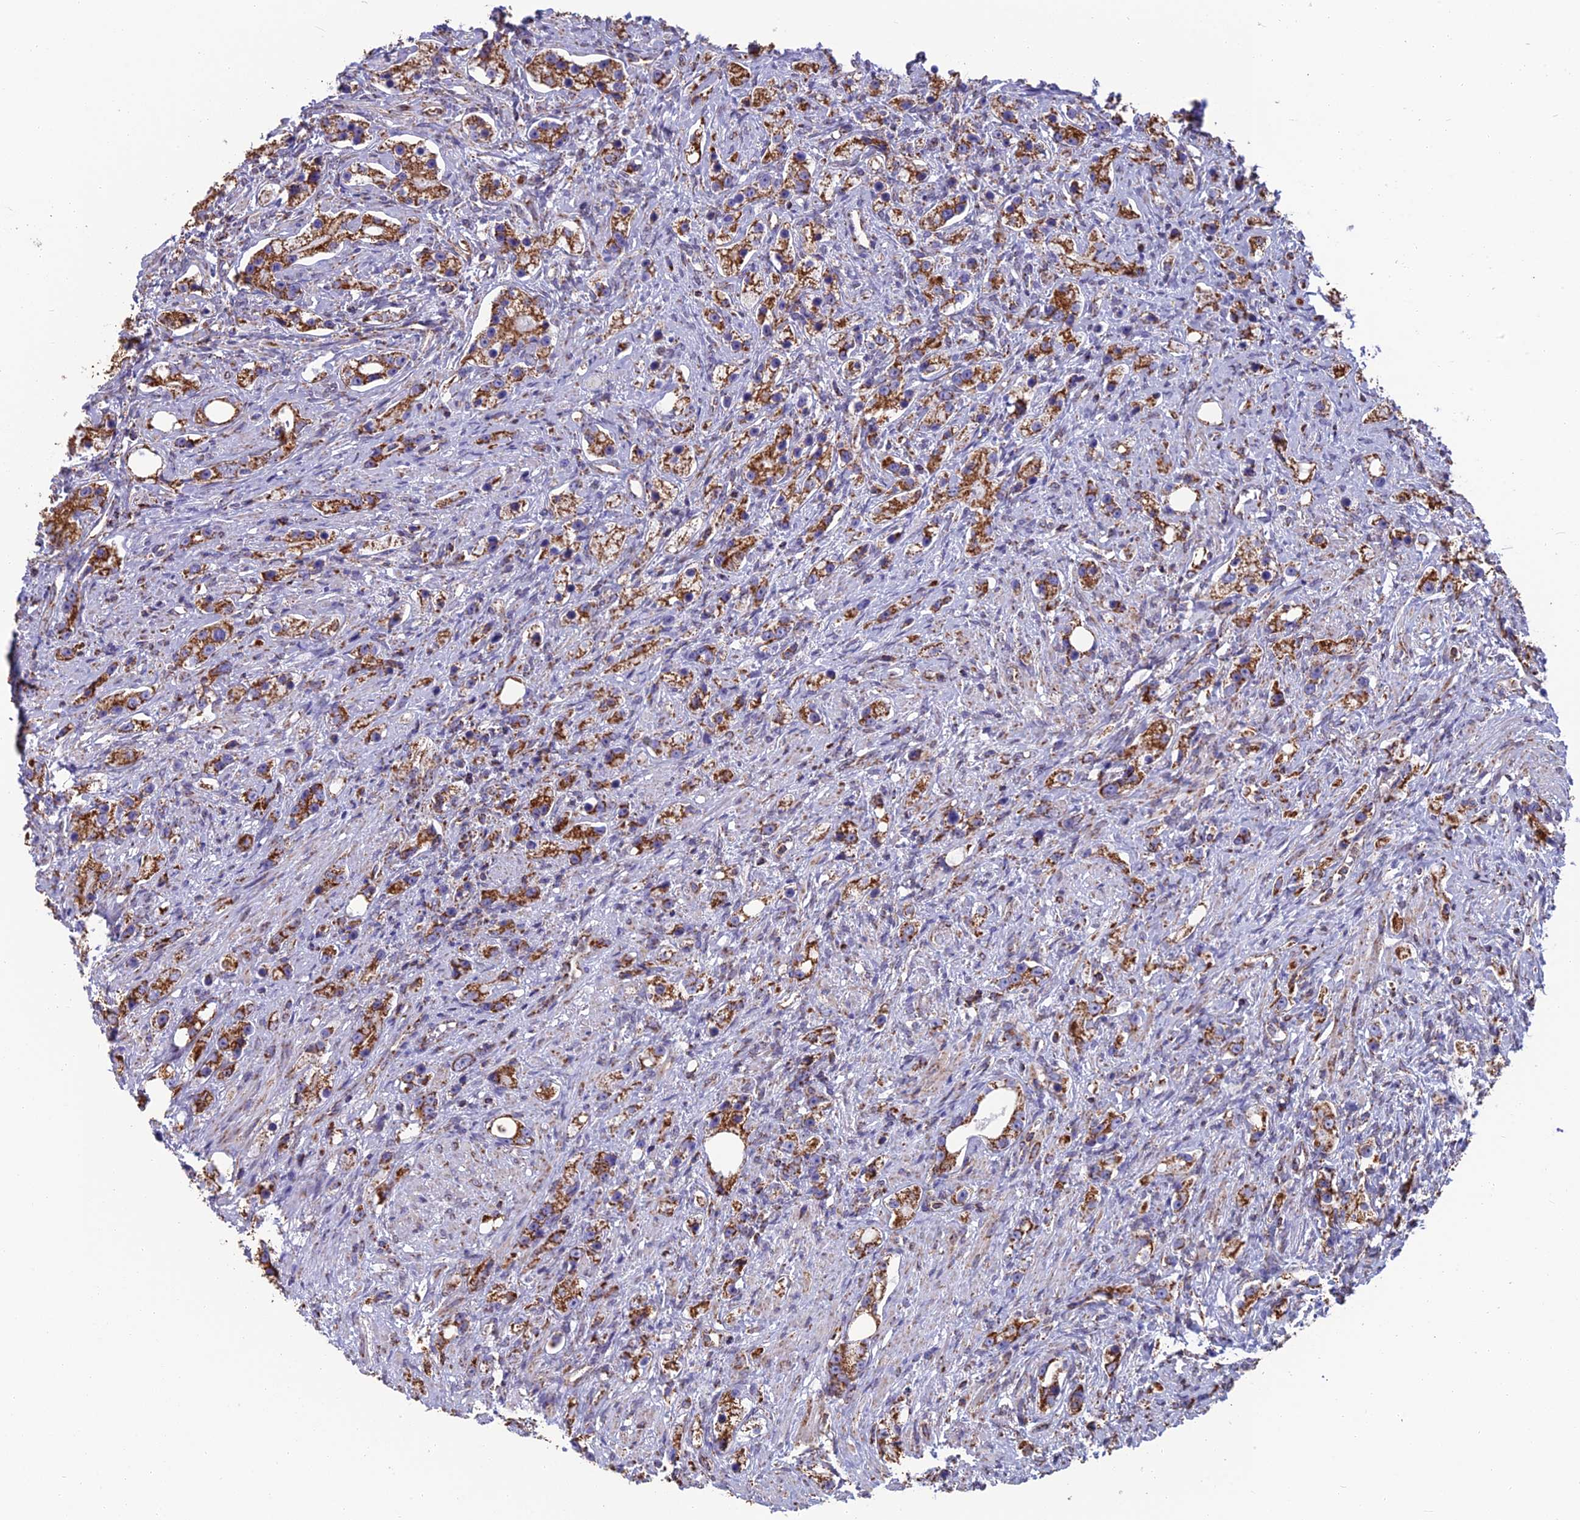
{"staining": {"intensity": "strong", "quantity": ">75%", "location": "cytoplasmic/membranous"}, "tissue": "prostate cancer", "cell_type": "Tumor cells", "image_type": "cancer", "snomed": [{"axis": "morphology", "description": "Adenocarcinoma, High grade"}, {"axis": "topography", "description": "Prostate"}], "caption": "This histopathology image reveals immunohistochemistry (IHC) staining of prostate adenocarcinoma (high-grade), with high strong cytoplasmic/membranous positivity in about >75% of tumor cells.", "gene": "CS", "patient": {"sex": "male", "age": 63}}